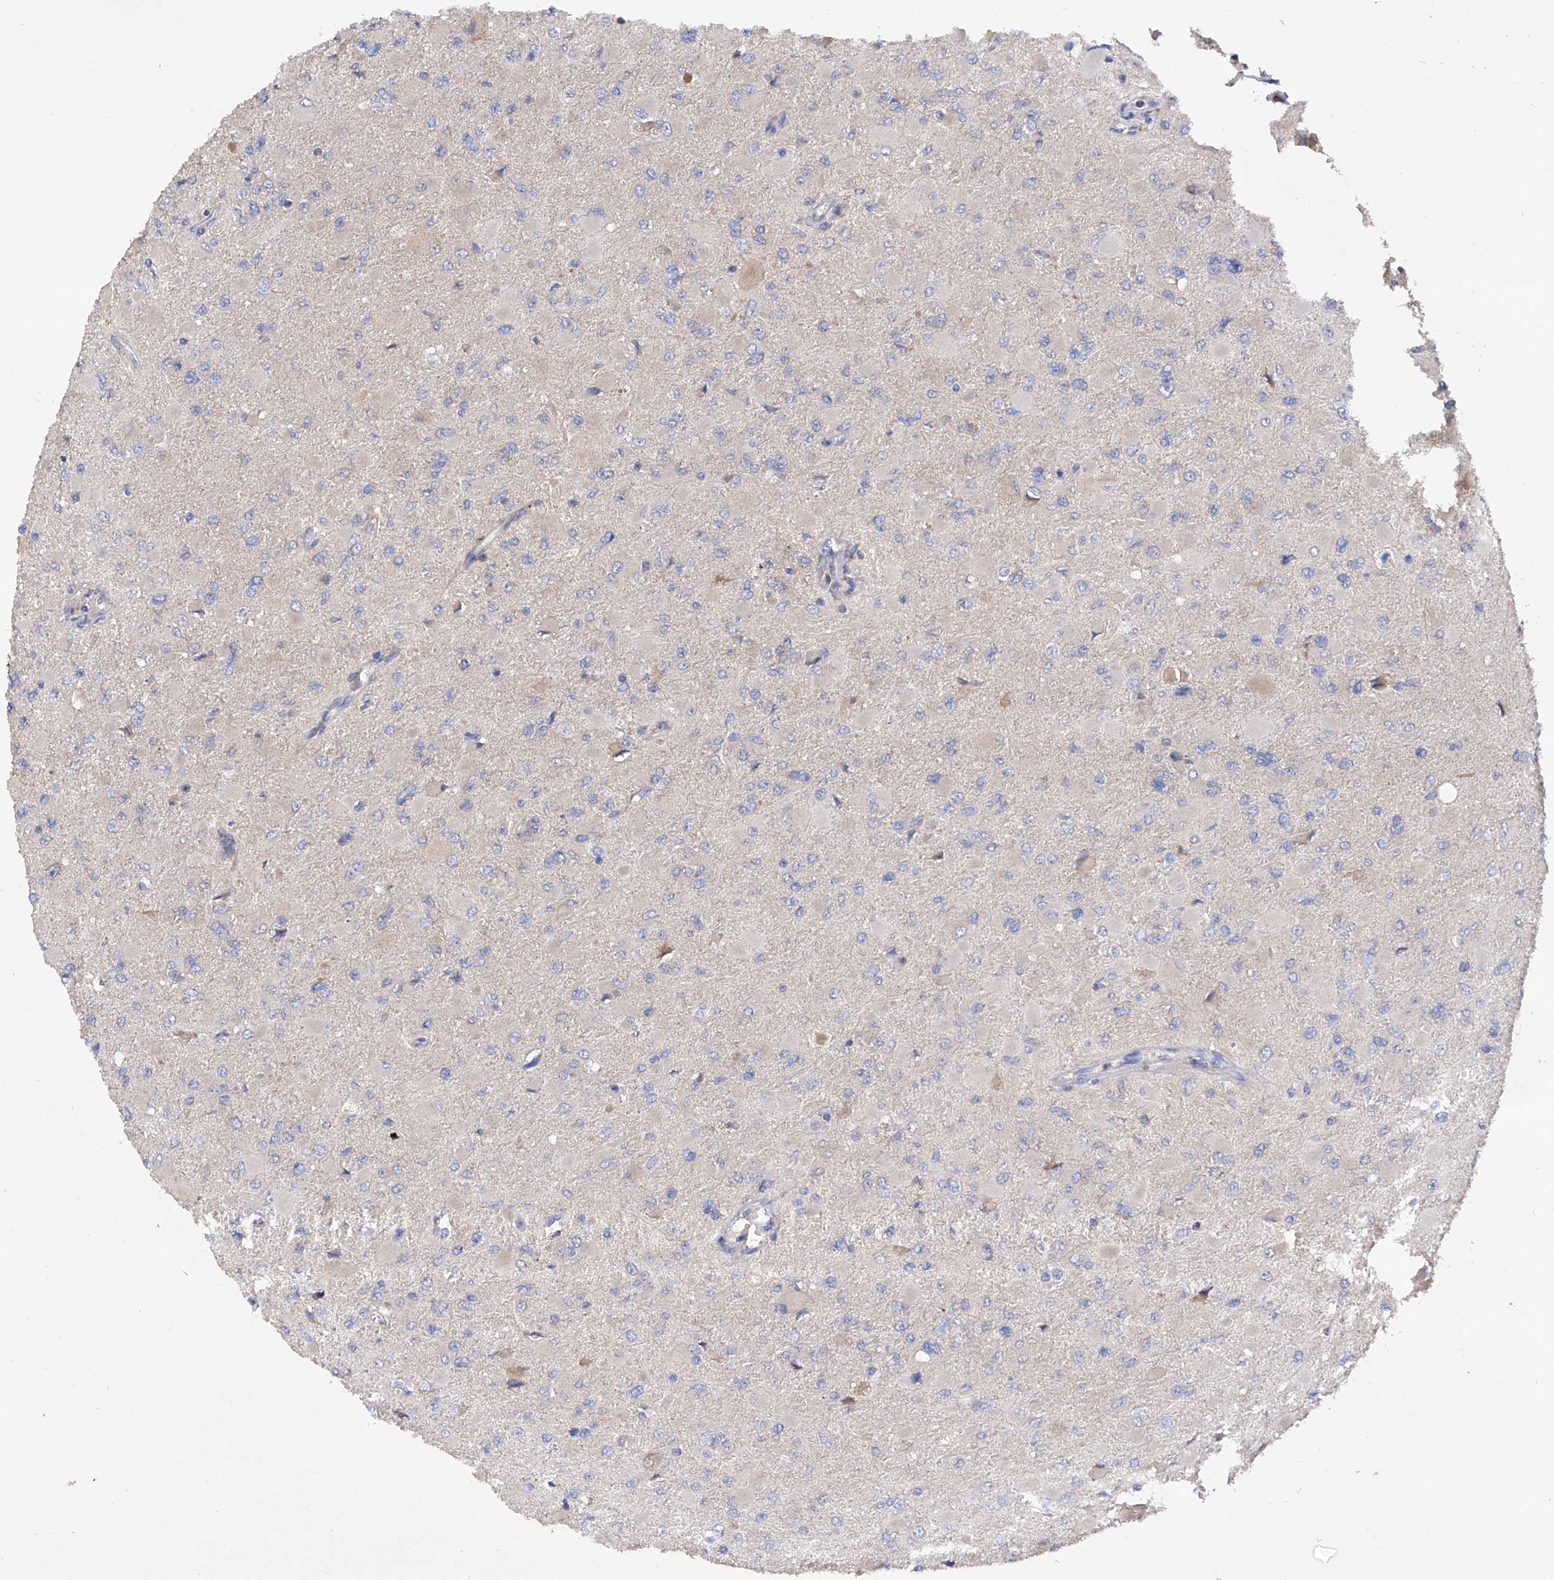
{"staining": {"intensity": "negative", "quantity": "none", "location": "none"}, "tissue": "glioma", "cell_type": "Tumor cells", "image_type": "cancer", "snomed": [{"axis": "morphology", "description": "Glioma, malignant, High grade"}, {"axis": "topography", "description": "Cerebral cortex"}], "caption": "Immunohistochemical staining of human malignant high-grade glioma exhibits no significant positivity in tumor cells.", "gene": "INPP5B", "patient": {"sex": "female", "age": 36}}